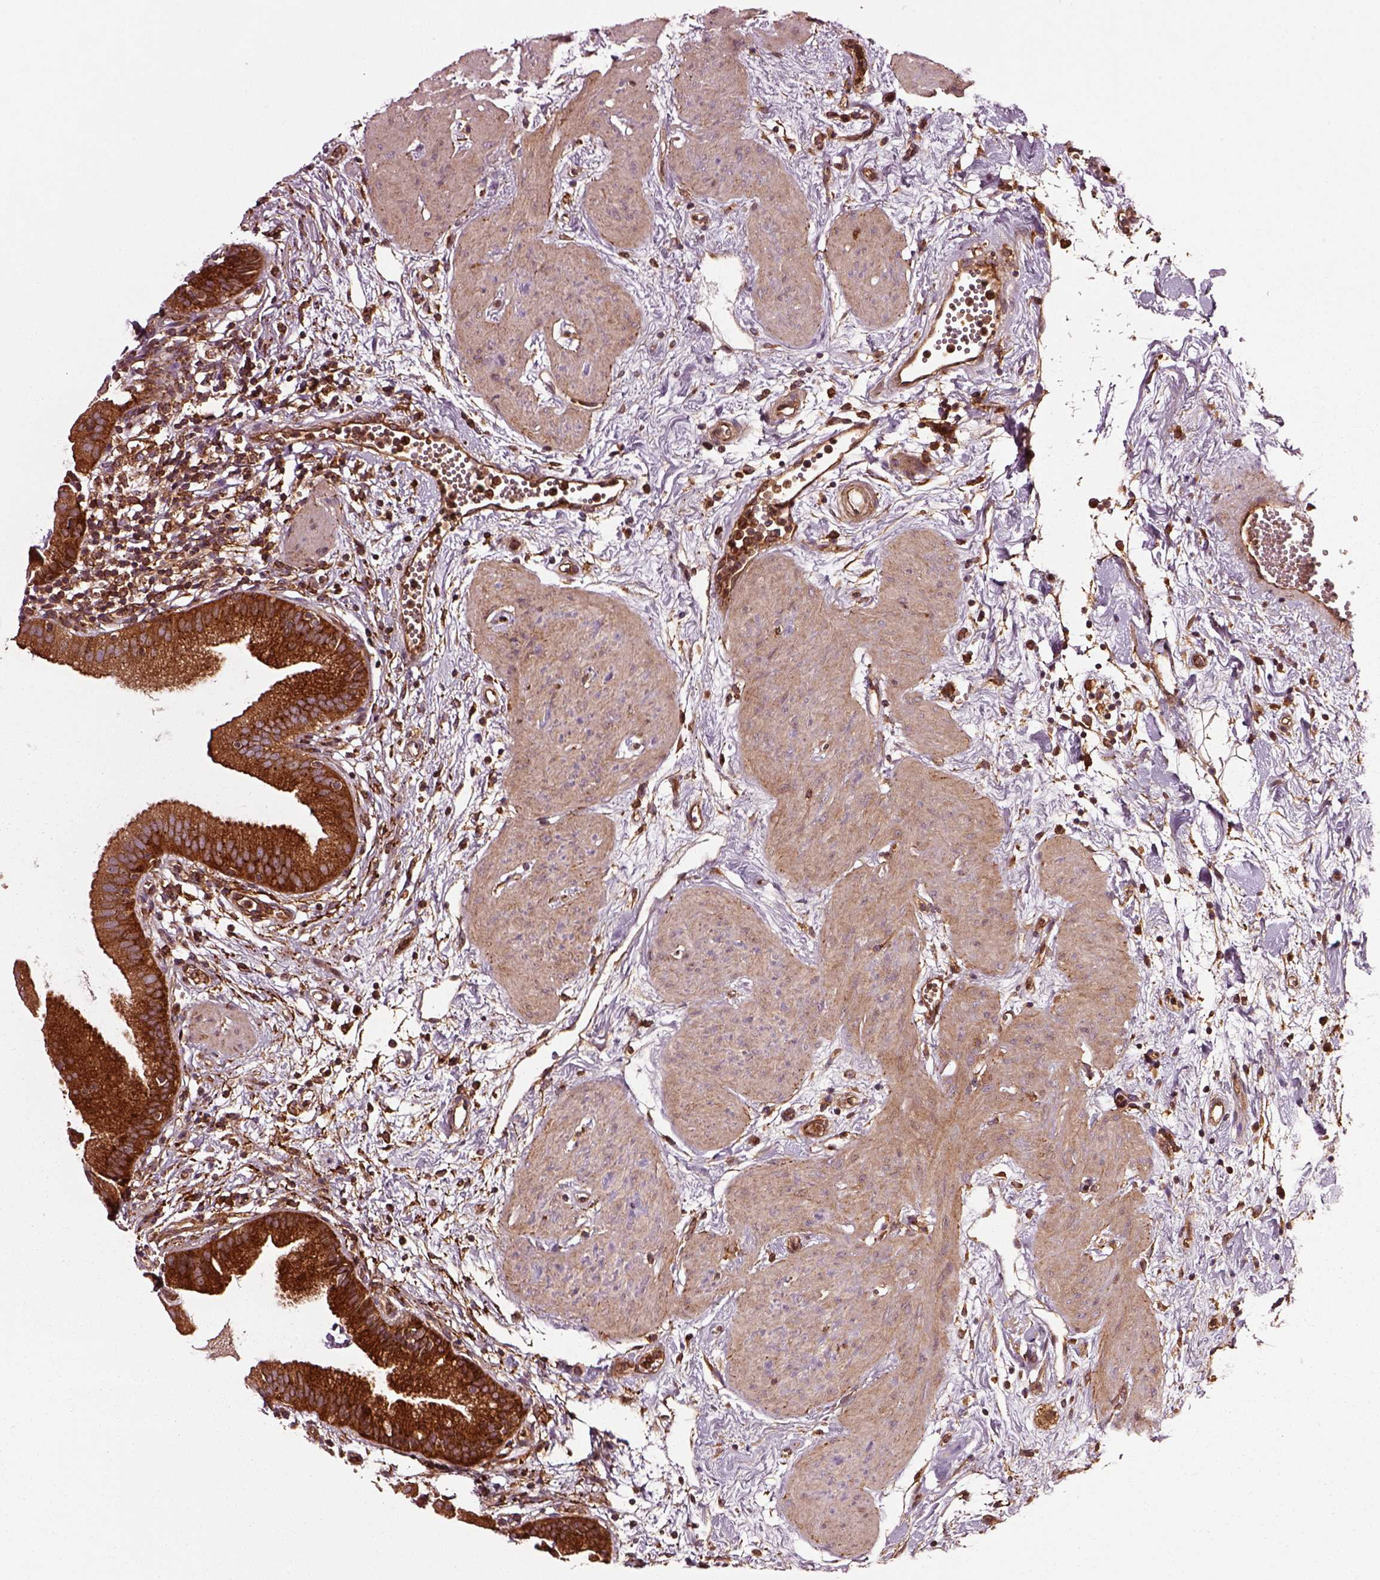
{"staining": {"intensity": "strong", "quantity": ">75%", "location": "cytoplasmic/membranous"}, "tissue": "gallbladder", "cell_type": "Glandular cells", "image_type": "normal", "snomed": [{"axis": "morphology", "description": "Normal tissue, NOS"}, {"axis": "topography", "description": "Gallbladder"}], "caption": "Strong cytoplasmic/membranous positivity for a protein is seen in approximately >75% of glandular cells of benign gallbladder using immunohistochemistry.", "gene": "WASHC2A", "patient": {"sex": "female", "age": 65}}